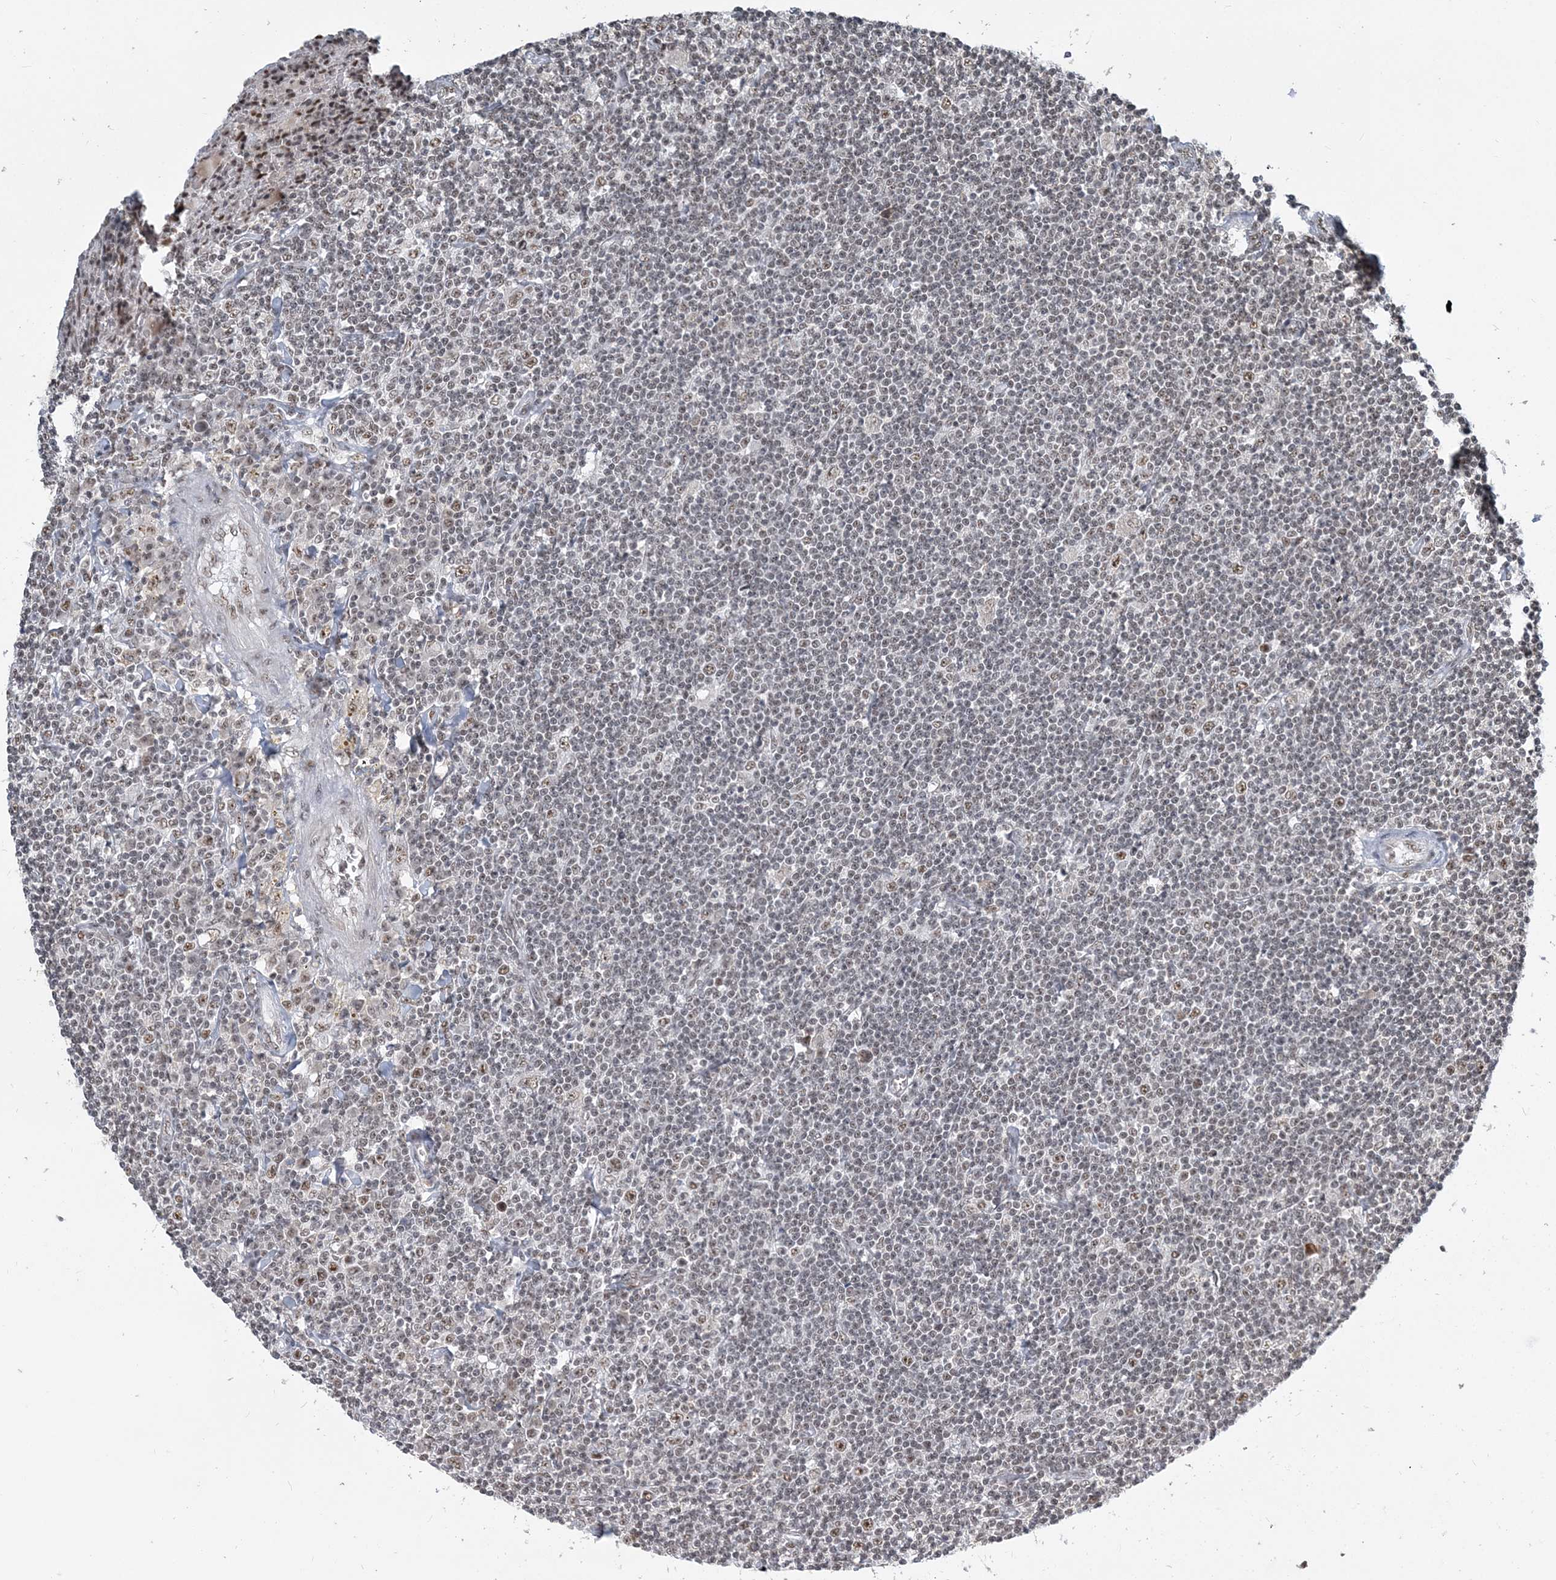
{"staining": {"intensity": "weak", "quantity": "25%-75%", "location": "nuclear"}, "tissue": "lymphoma", "cell_type": "Tumor cells", "image_type": "cancer", "snomed": [{"axis": "morphology", "description": "Malignant lymphoma, non-Hodgkin's type, Low grade"}, {"axis": "topography", "description": "Spleen"}], "caption": "IHC of low-grade malignant lymphoma, non-Hodgkin's type exhibits low levels of weak nuclear expression in approximately 25%-75% of tumor cells.", "gene": "PLRG1", "patient": {"sex": "male", "age": 76}}